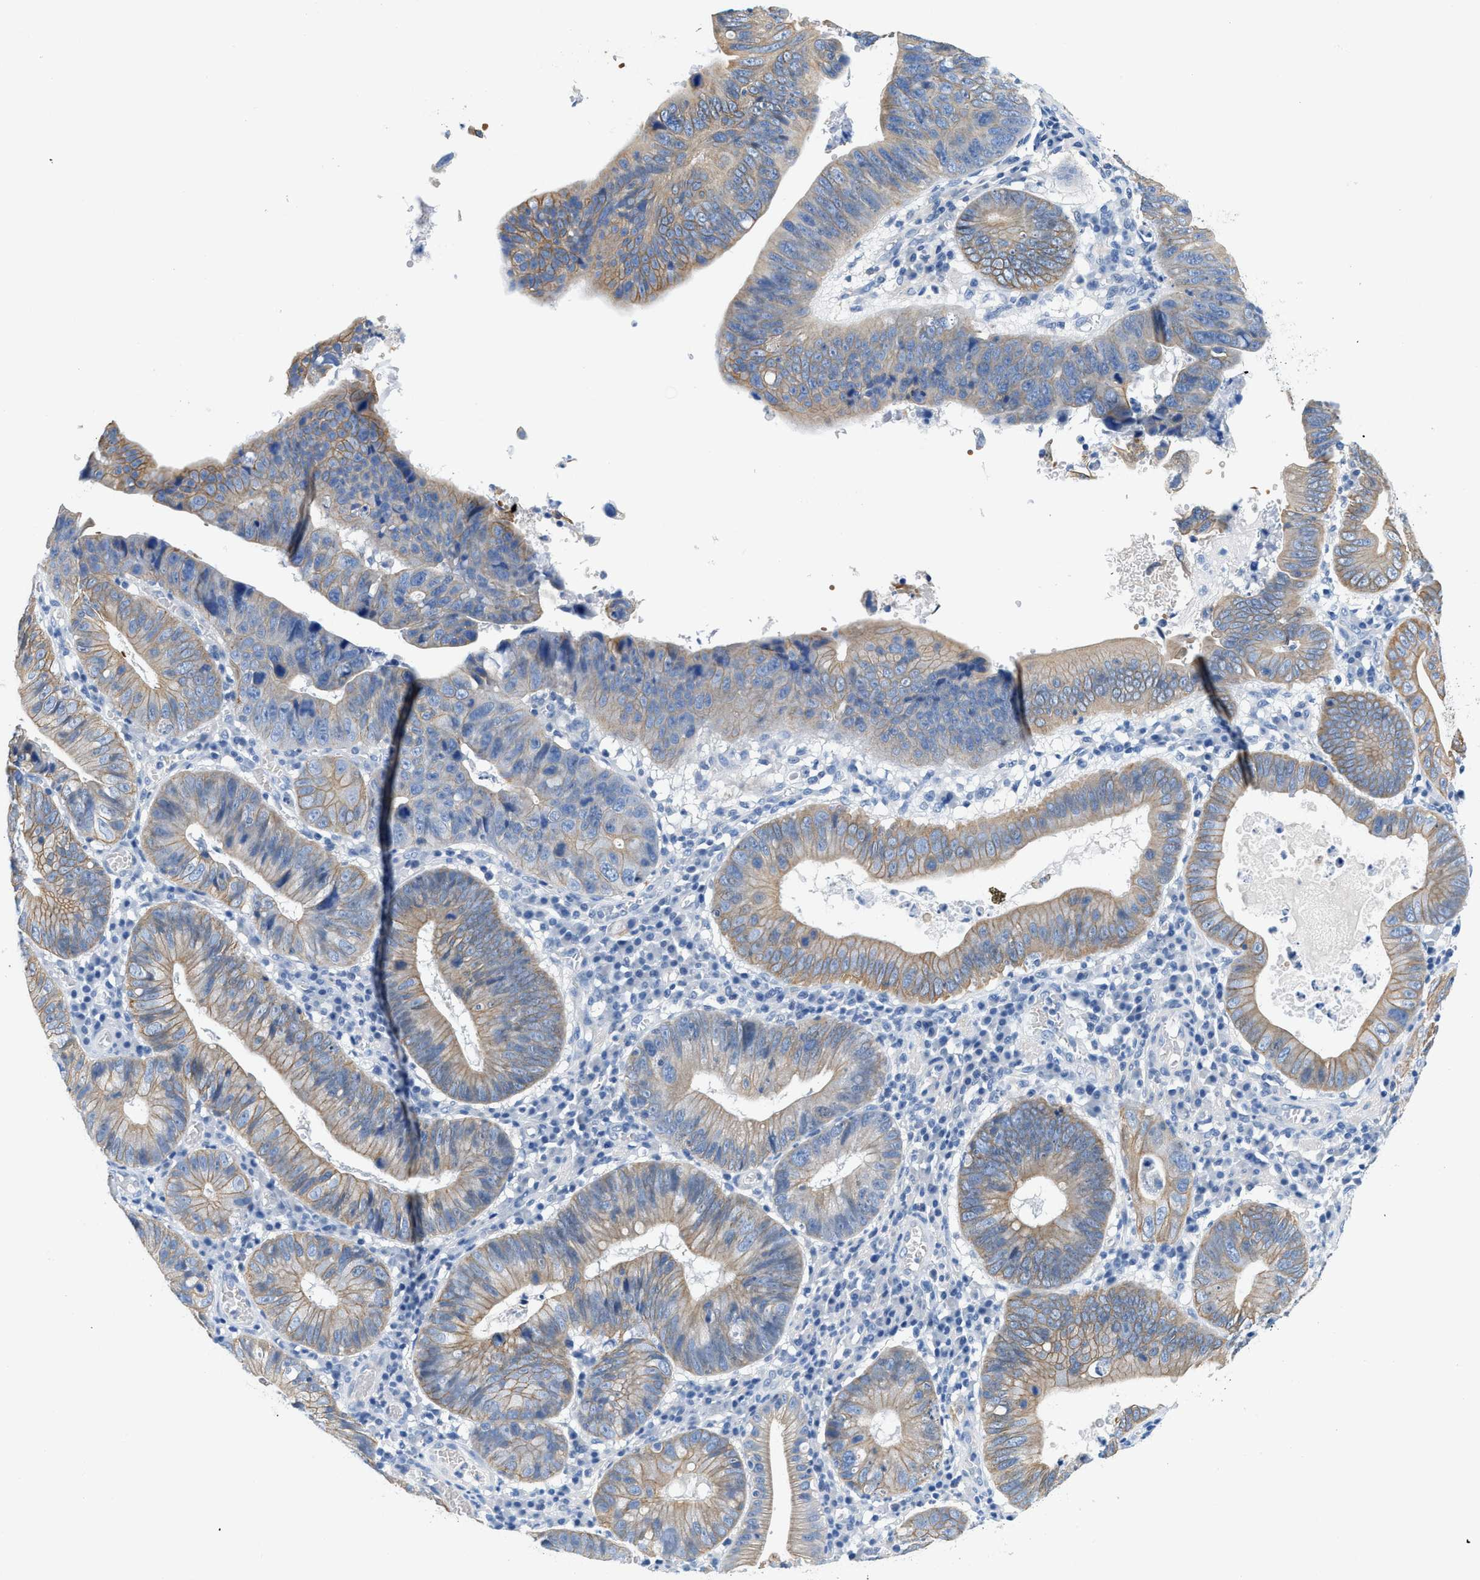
{"staining": {"intensity": "weak", "quantity": ">75%", "location": "cytoplasmic/membranous"}, "tissue": "stomach cancer", "cell_type": "Tumor cells", "image_type": "cancer", "snomed": [{"axis": "morphology", "description": "Adenocarcinoma, NOS"}, {"axis": "topography", "description": "Stomach"}], "caption": "IHC staining of stomach adenocarcinoma, which displays low levels of weak cytoplasmic/membranous staining in approximately >75% of tumor cells indicating weak cytoplasmic/membranous protein positivity. The staining was performed using DAB (3,3'-diaminobenzidine) (brown) for protein detection and nuclei were counterstained in hematoxylin (blue).", "gene": "BPGM", "patient": {"sex": "male", "age": 59}}